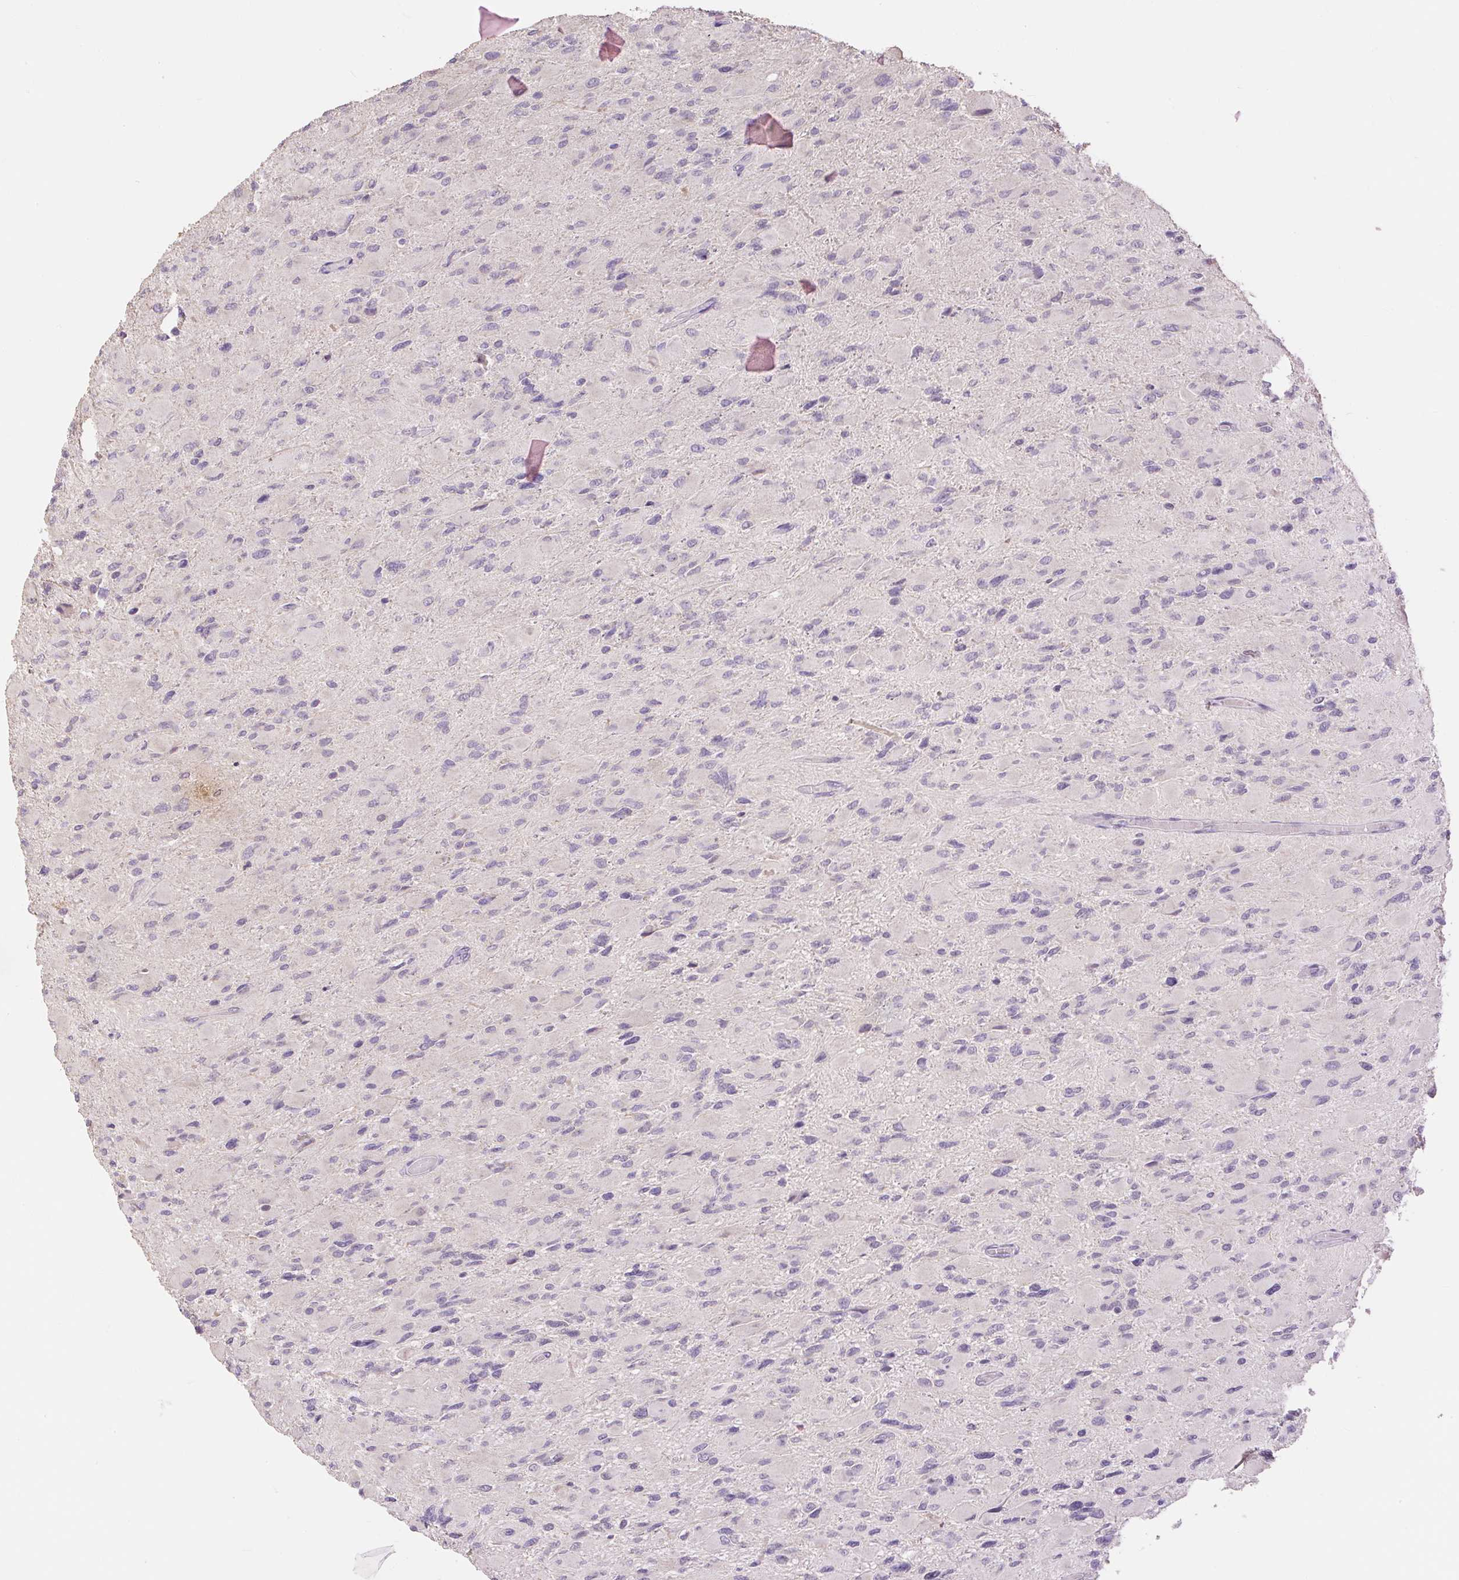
{"staining": {"intensity": "negative", "quantity": "none", "location": "none"}, "tissue": "glioma", "cell_type": "Tumor cells", "image_type": "cancer", "snomed": [{"axis": "morphology", "description": "Glioma, malignant, High grade"}, {"axis": "topography", "description": "Cerebral cortex"}], "caption": "The histopathology image displays no staining of tumor cells in high-grade glioma (malignant).", "gene": "RACGAP1", "patient": {"sex": "female", "age": 36}}